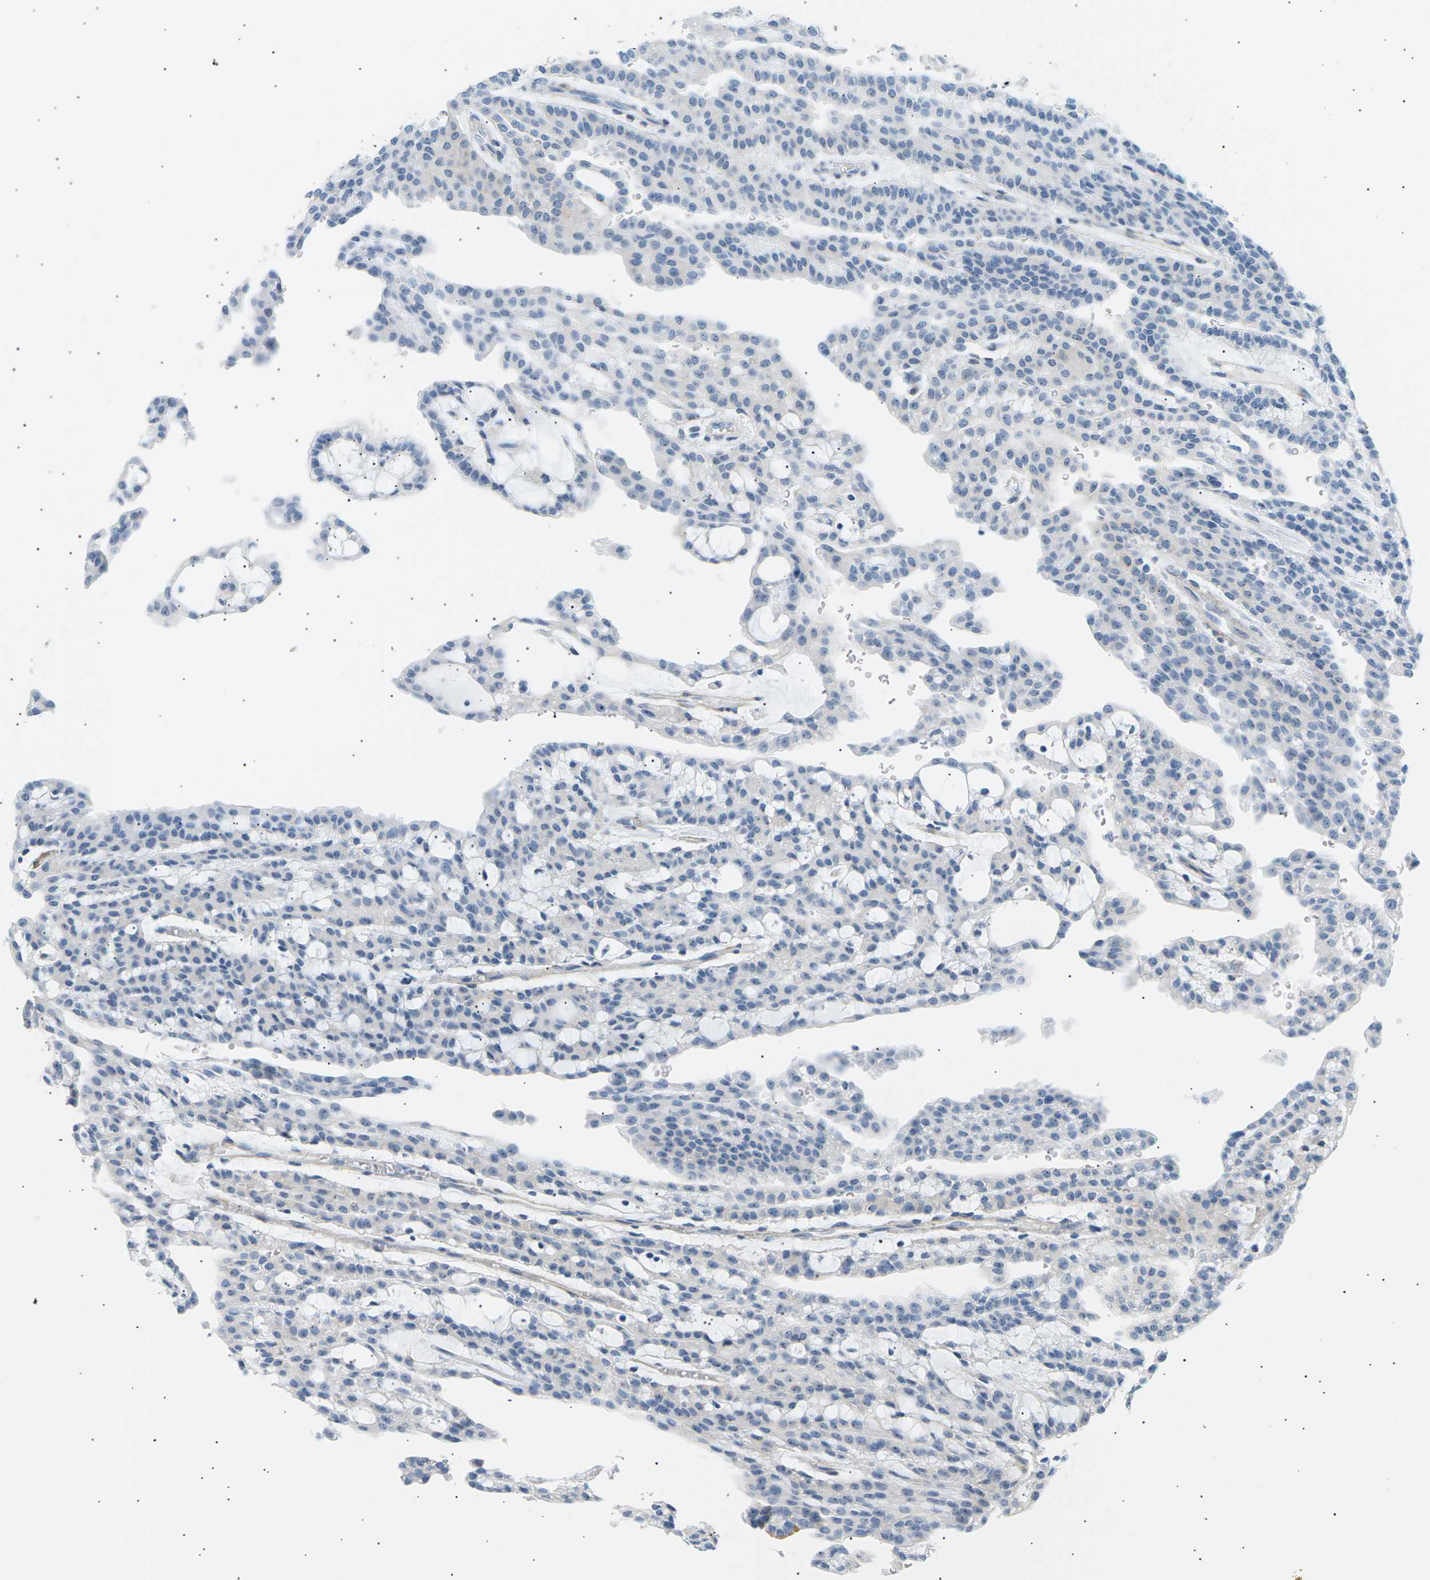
{"staining": {"intensity": "negative", "quantity": "none", "location": "none"}, "tissue": "renal cancer", "cell_type": "Tumor cells", "image_type": "cancer", "snomed": [{"axis": "morphology", "description": "Adenocarcinoma, NOS"}, {"axis": "topography", "description": "Kidney"}], "caption": "Immunohistochemistry photomicrograph of neoplastic tissue: renal adenocarcinoma stained with DAB demonstrates no significant protein staining in tumor cells. (Brightfield microscopy of DAB (3,3'-diaminobenzidine) immunohistochemistry at high magnification).", "gene": "SEPTIN5", "patient": {"sex": "male", "age": 63}}